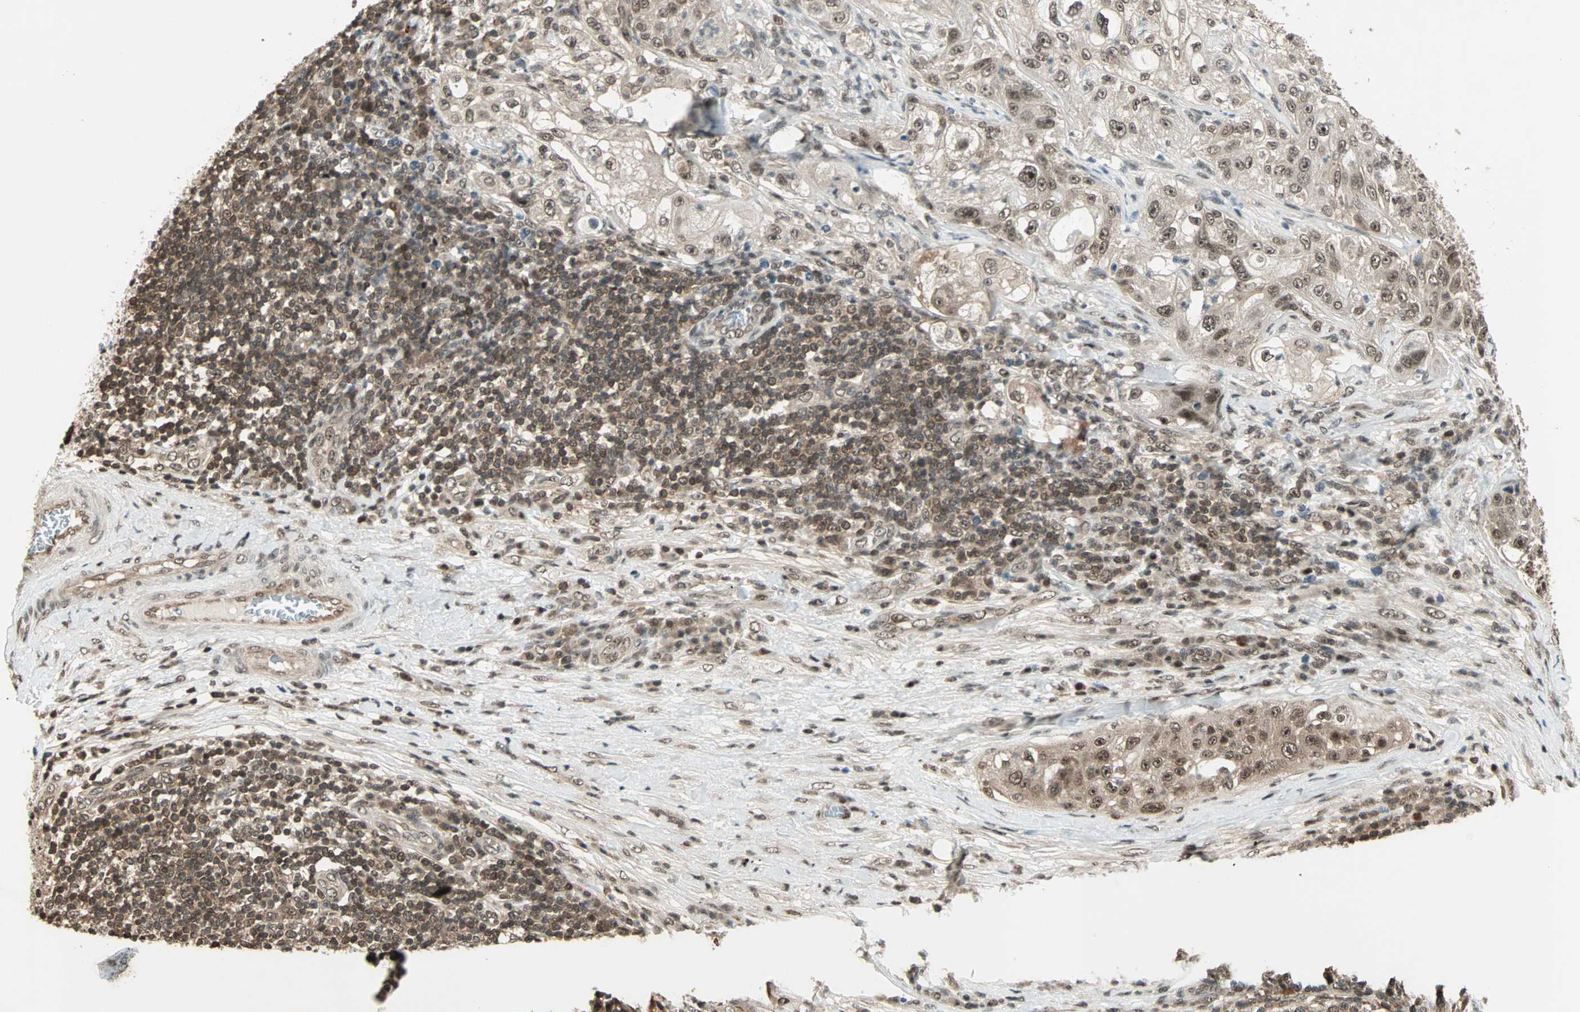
{"staining": {"intensity": "moderate", "quantity": ">75%", "location": "cytoplasmic/membranous,nuclear"}, "tissue": "lung cancer", "cell_type": "Tumor cells", "image_type": "cancer", "snomed": [{"axis": "morphology", "description": "Inflammation, NOS"}, {"axis": "morphology", "description": "Squamous cell carcinoma, NOS"}, {"axis": "topography", "description": "Lymph node"}, {"axis": "topography", "description": "Soft tissue"}, {"axis": "topography", "description": "Lung"}], "caption": "Moderate cytoplasmic/membranous and nuclear expression for a protein is identified in approximately >75% of tumor cells of lung cancer using immunohistochemistry (IHC).", "gene": "ZNF44", "patient": {"sex": "male", "age": 66}}